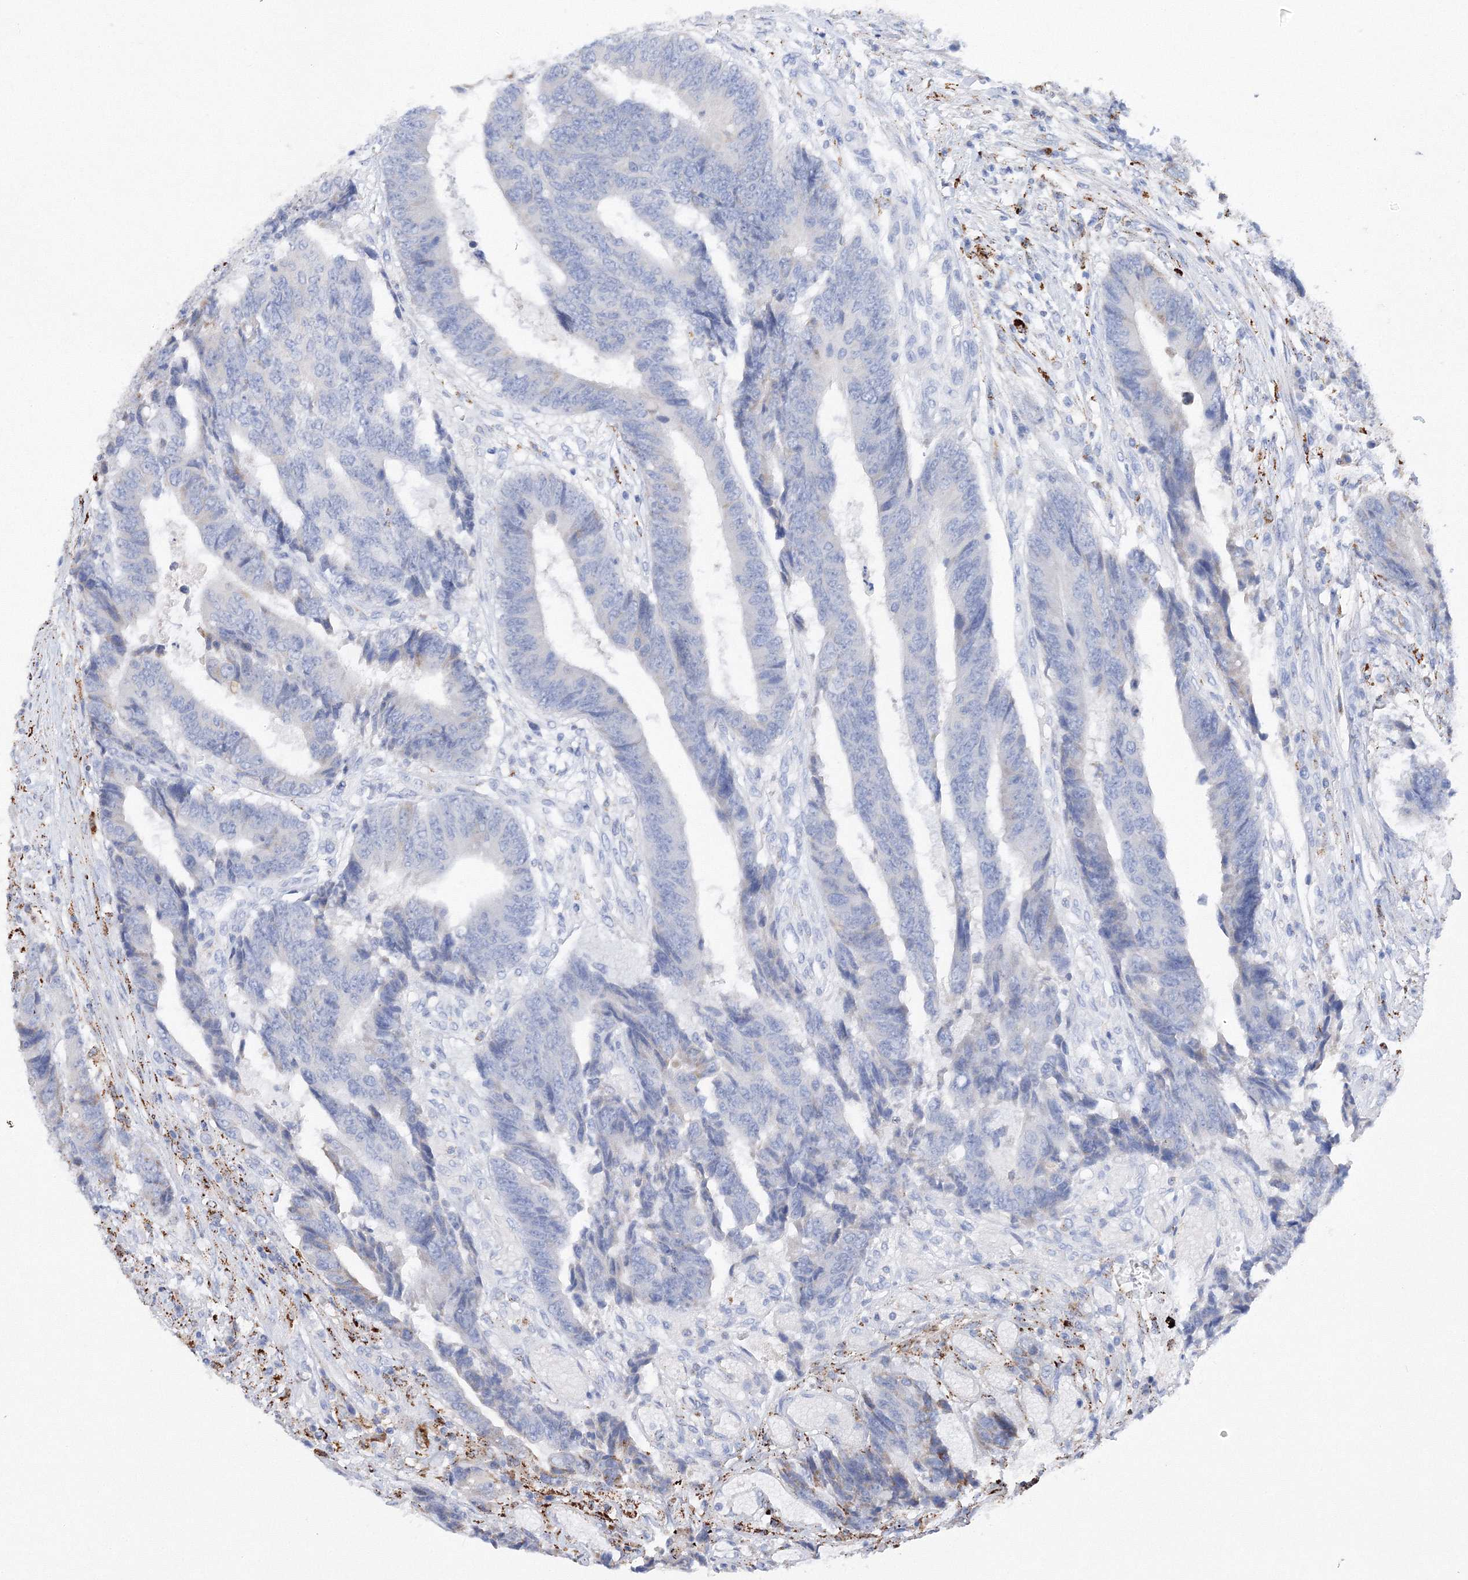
{"staining": {"intensity": "negative", "quantity": "none", "location": "none"}, "tissue": "colorectal cancer", "cell_type": "Tumor cells", "image_type": "cancer", "snomed": [{"axis": "morphology", "description": "Adenocarcinoma, NOS"}, {"axis": "topography", "description": "Rectum"}], "caption": "High magnification brightfield microscopy of adenocarcinoma (colorectal) stained with DAB (brown) and counterstained with hematoxylin (blue): tumor cells show no significant staining. Brightfield microscopy of IHC stained with DAB (brown) and hematoxylin (blue), captured at high magnification.", "gene": "MERTK", "patient": {"sex": "male", "age": 84}}